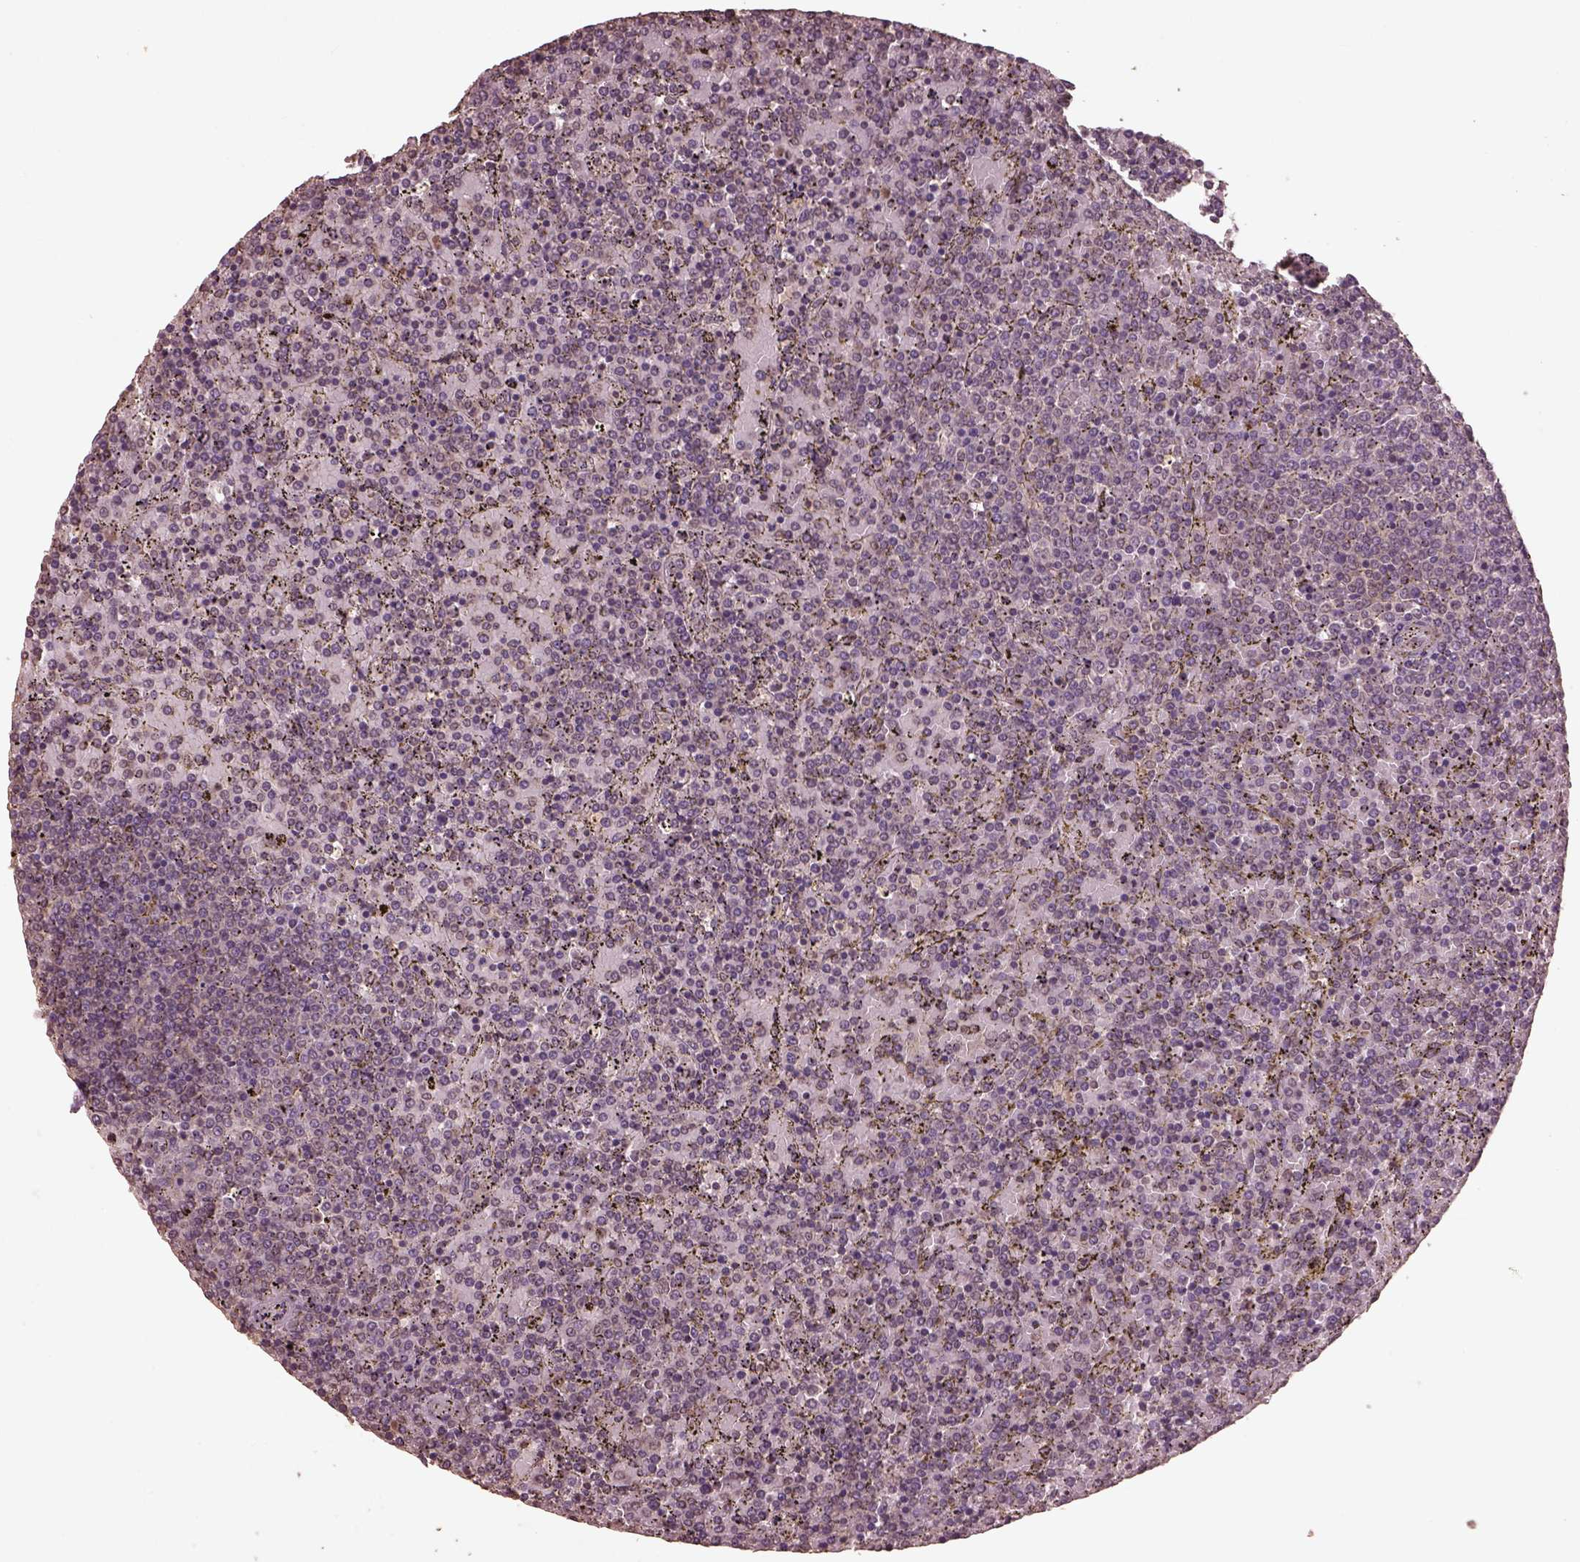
{"staining": {"intensity": "negative", "quantity": "none", "location": "none"}, "tissue": "lymphoma", "cell_type": "Tumor cells", "image_type": "cancer", "snomed": [{"axis": "morphology", "description": "Malignant lymphoma, non-Hodgkin's type, Low grade"}, {"axis": "topography", "description": "Spleen"}], "caption": "Protein analysis of malignant lymphoma, non-Hodgkin's type (low-grade) exhibits no significant expression in tumor cells.", "gene": "CPT1C", "patient": {"sex": "female", "age": 77}}